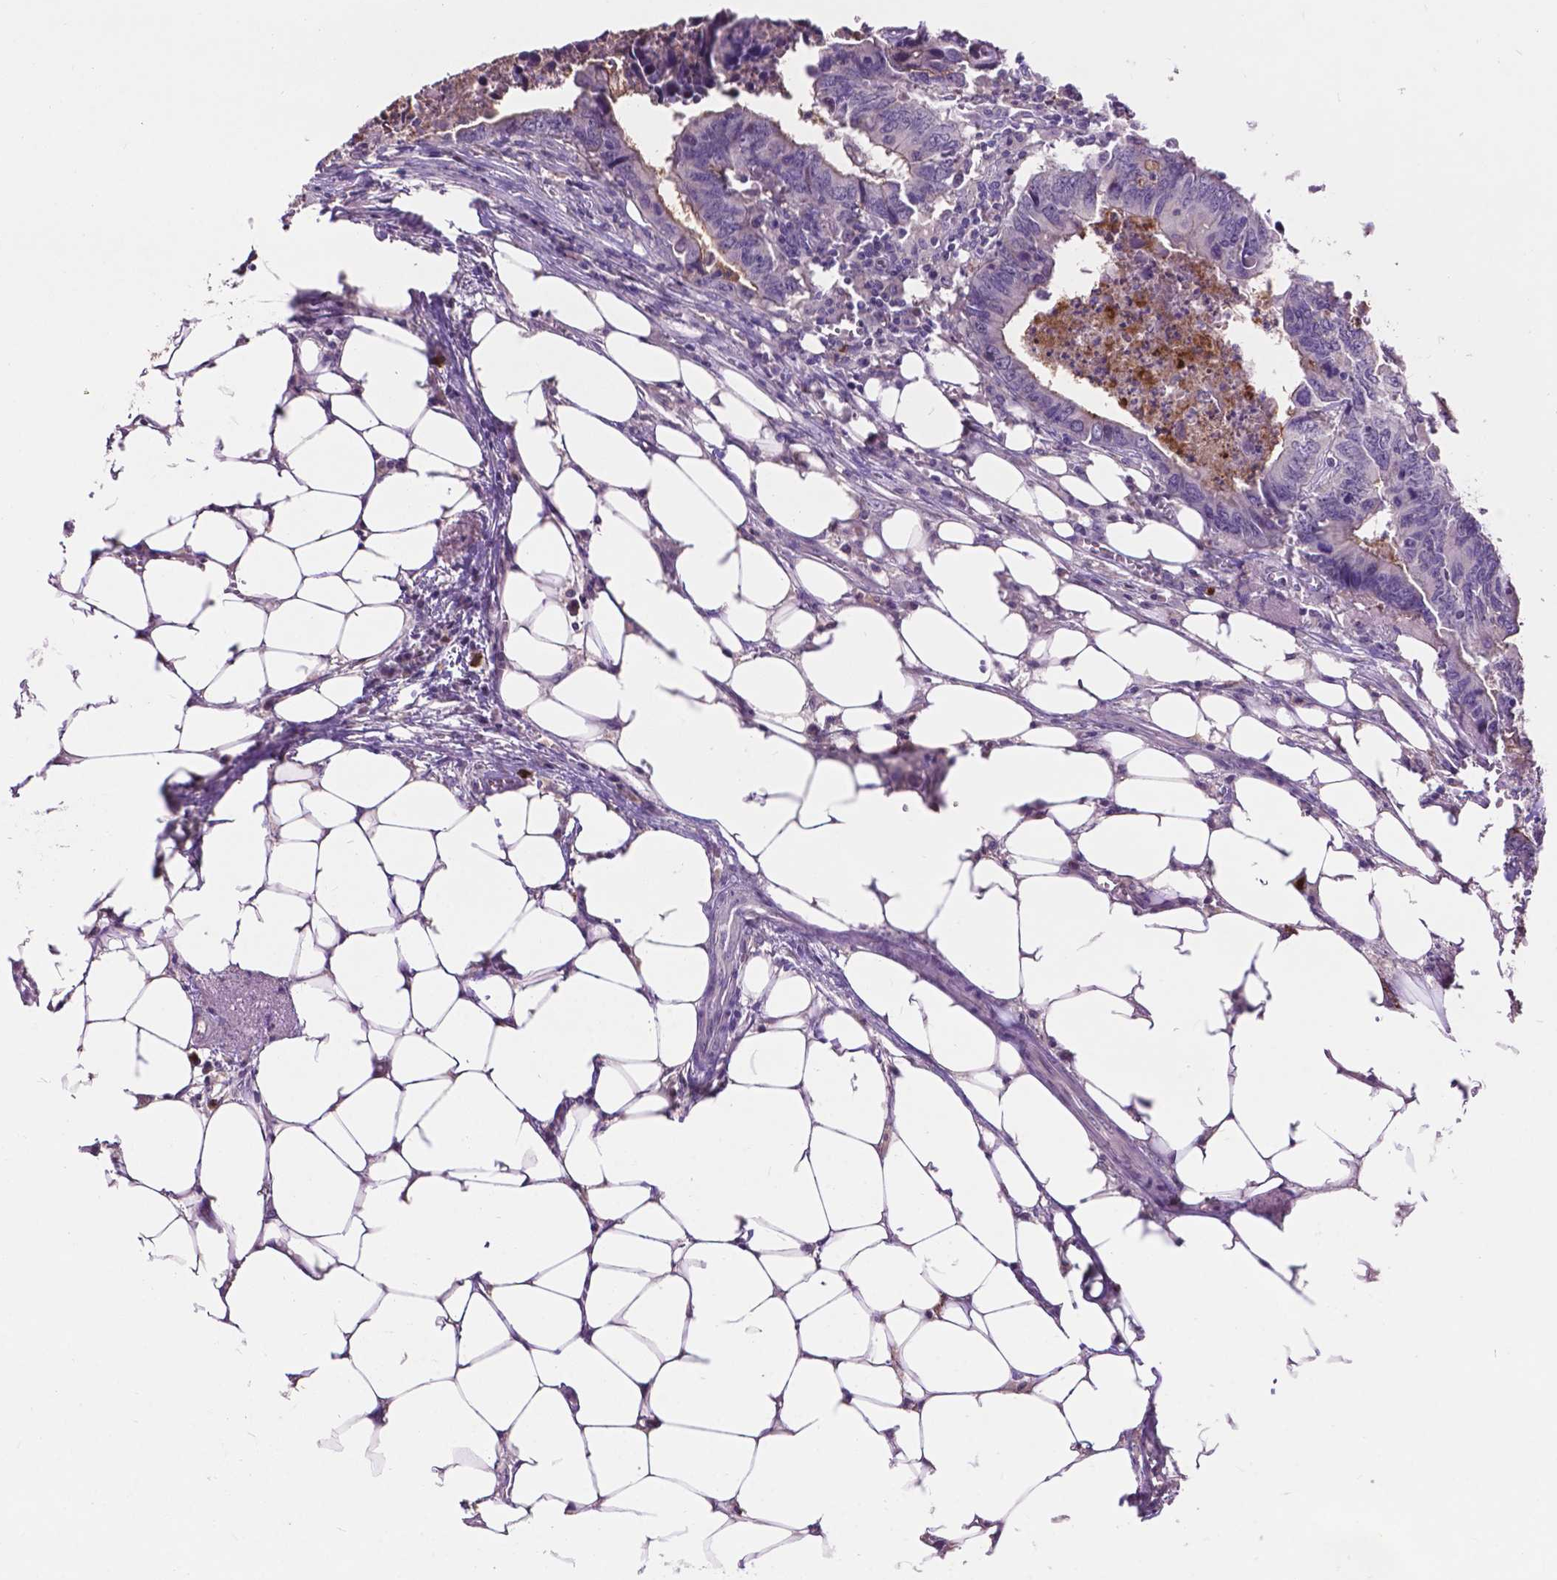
{"staining": {"intensity": "weak", "quantity": "<25%", "location": "cytoplasmic/membranous"}, "tissue": "colorectal cancer", "cell_type": "Tumor cells", "image_type": "cancer", "snomed": [{"axis": "morphology", "description": "Adenocarcinoma, NOS"}, {"axis": "topography", "description": "Colon"}], "caption": "Tumor cells are negative for protein expression in human colorectal adenocarcinoma.", "gene": "PLSCR1", "patient": {"sex": "female", "age": 82}}